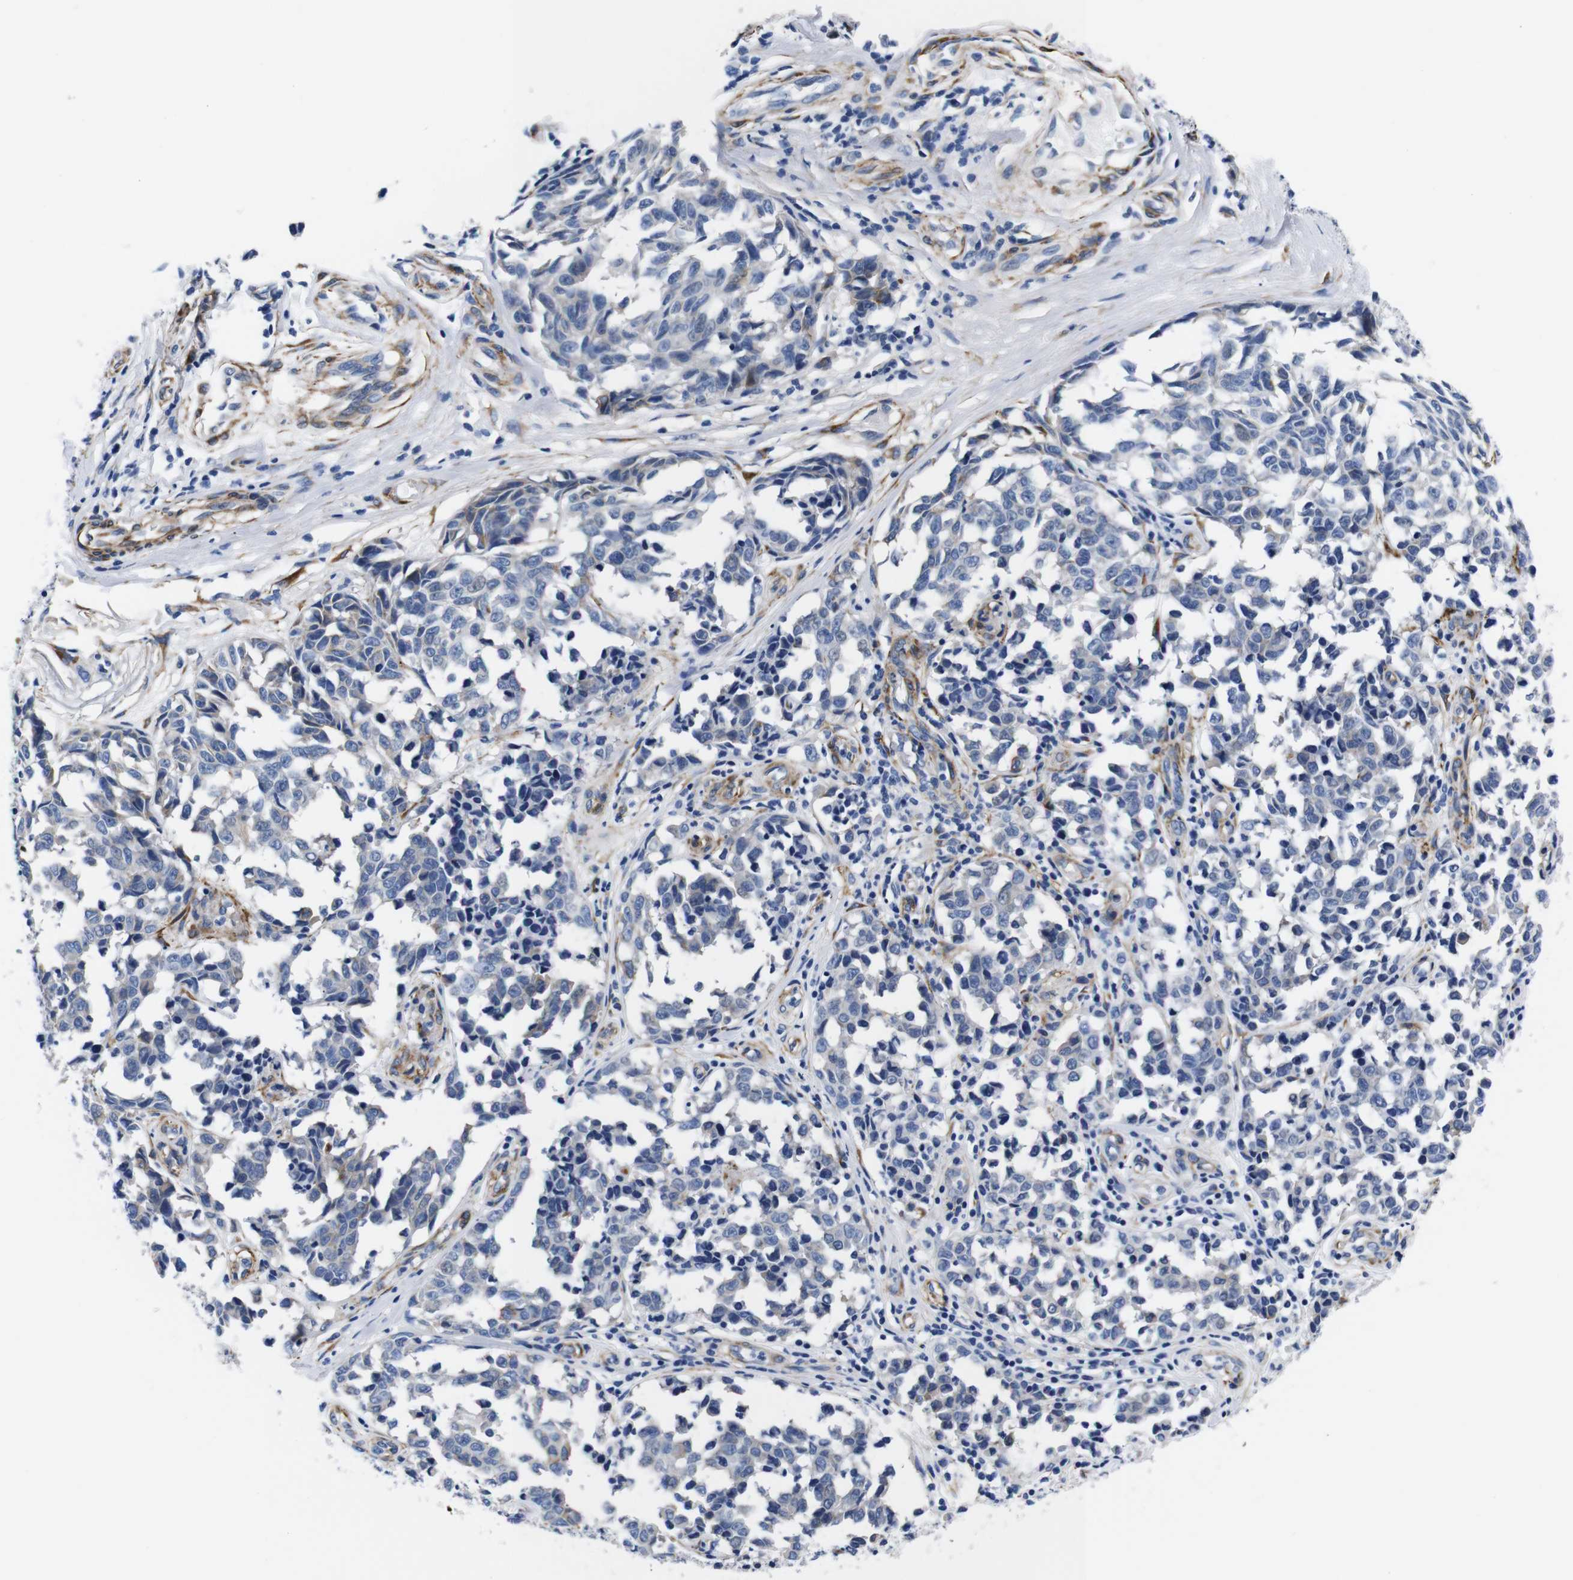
{"staining": {"intensity": "negative", "quantity": "none", "location": "none"}, "tissue": "melanoma", "cell_type": "Tumor cells", "image_type": "cancer", "snomed": [{"axis": "morphology", "description": "Malignant melanoma, NOS"}, {"axis": "topography", "description": "Skin"}], "caption": "An image of human melanoma is negative for staining in tumor cells.", "gene": "LRIG1", "patient": {"sex": "female", "age": 64}}